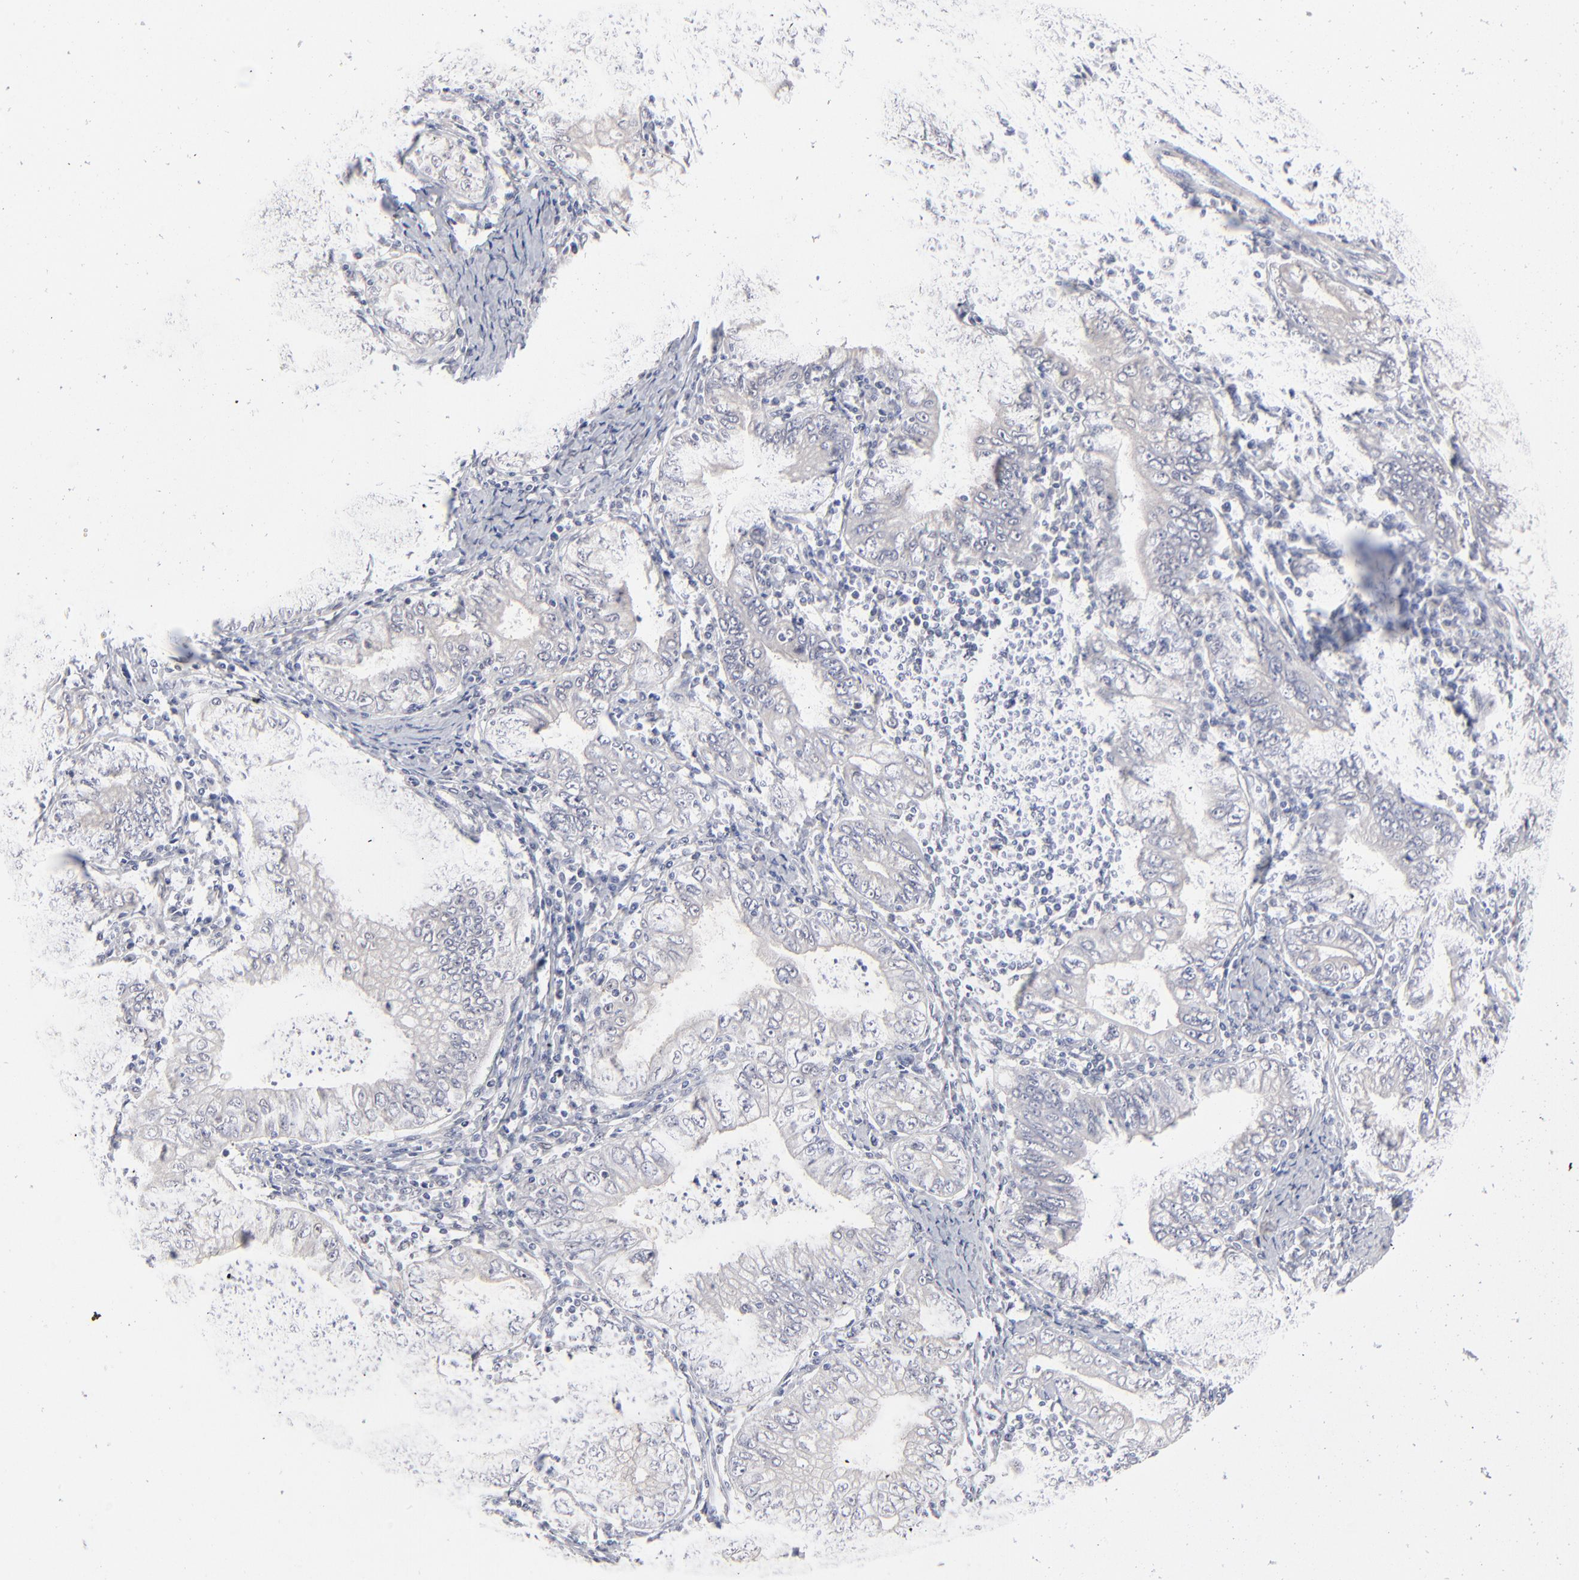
{"staining": {"intensity": "negative", "quantity": "none", "location": "none"}, "tissue": "stomach cancer", "cell_type": "Tumor cells", "image_type": "cancer", "snomed": [{"axis": "morphology", "description": "Normal tissue, NOS"}, {"axis": "morphology", "description": "Adenocarcinoma, NOS"}, {"axis": "topography", "description": "Esophagus"}, {"axis": "topography", "description": "Stomach, upper"}, {"axis": "topography", "description": "Peripheral nerve tissue"}], "caption": "This is a image of immunohistochemistry (IHC) staining of stomach adenocarcinoma, which shows no staining in tumor cells.", "gene": "RBM3", "patient": {"sex": "male", "age": 62}}